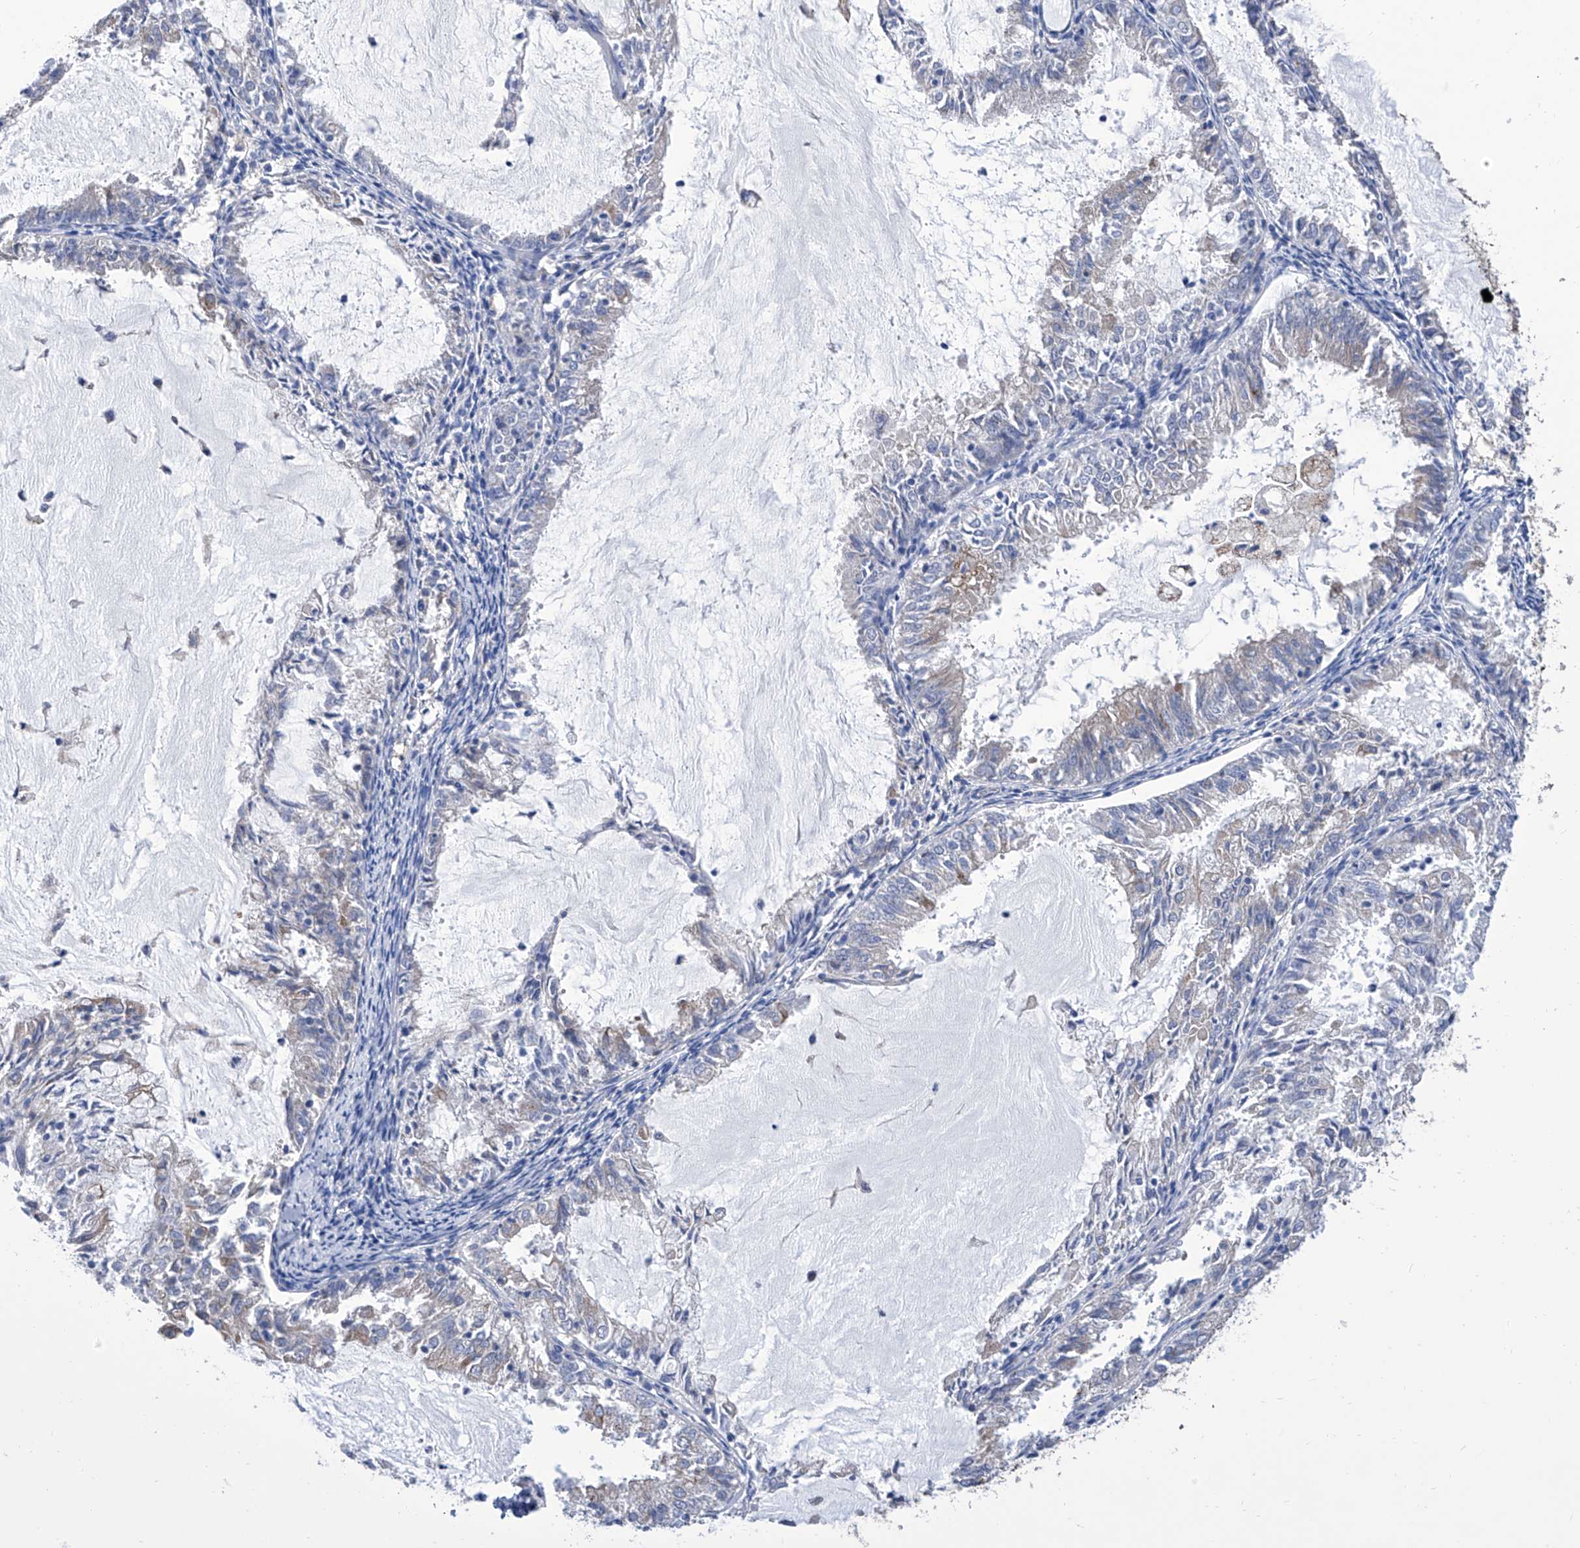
{"staining": {"intensity": "weak", "quantity": "<25%", "location": "cytoplasmic/membranous"}, "tissue": "endometrial cancer", "cell_type": "Tumor cells", "image_type": "cancer", "snomed": [{"axis": "morphology", "description": "Adenocarcinoma, NOS"}, {"axis": "topography", "description": "Endometrium"}], "caption": "The photomicrograph reveals no significant positivity in tumor cells of adenocarcinoma (endometrial).", "gene": "TJAP1", "patient": {"sex": "female", "age": 57}}